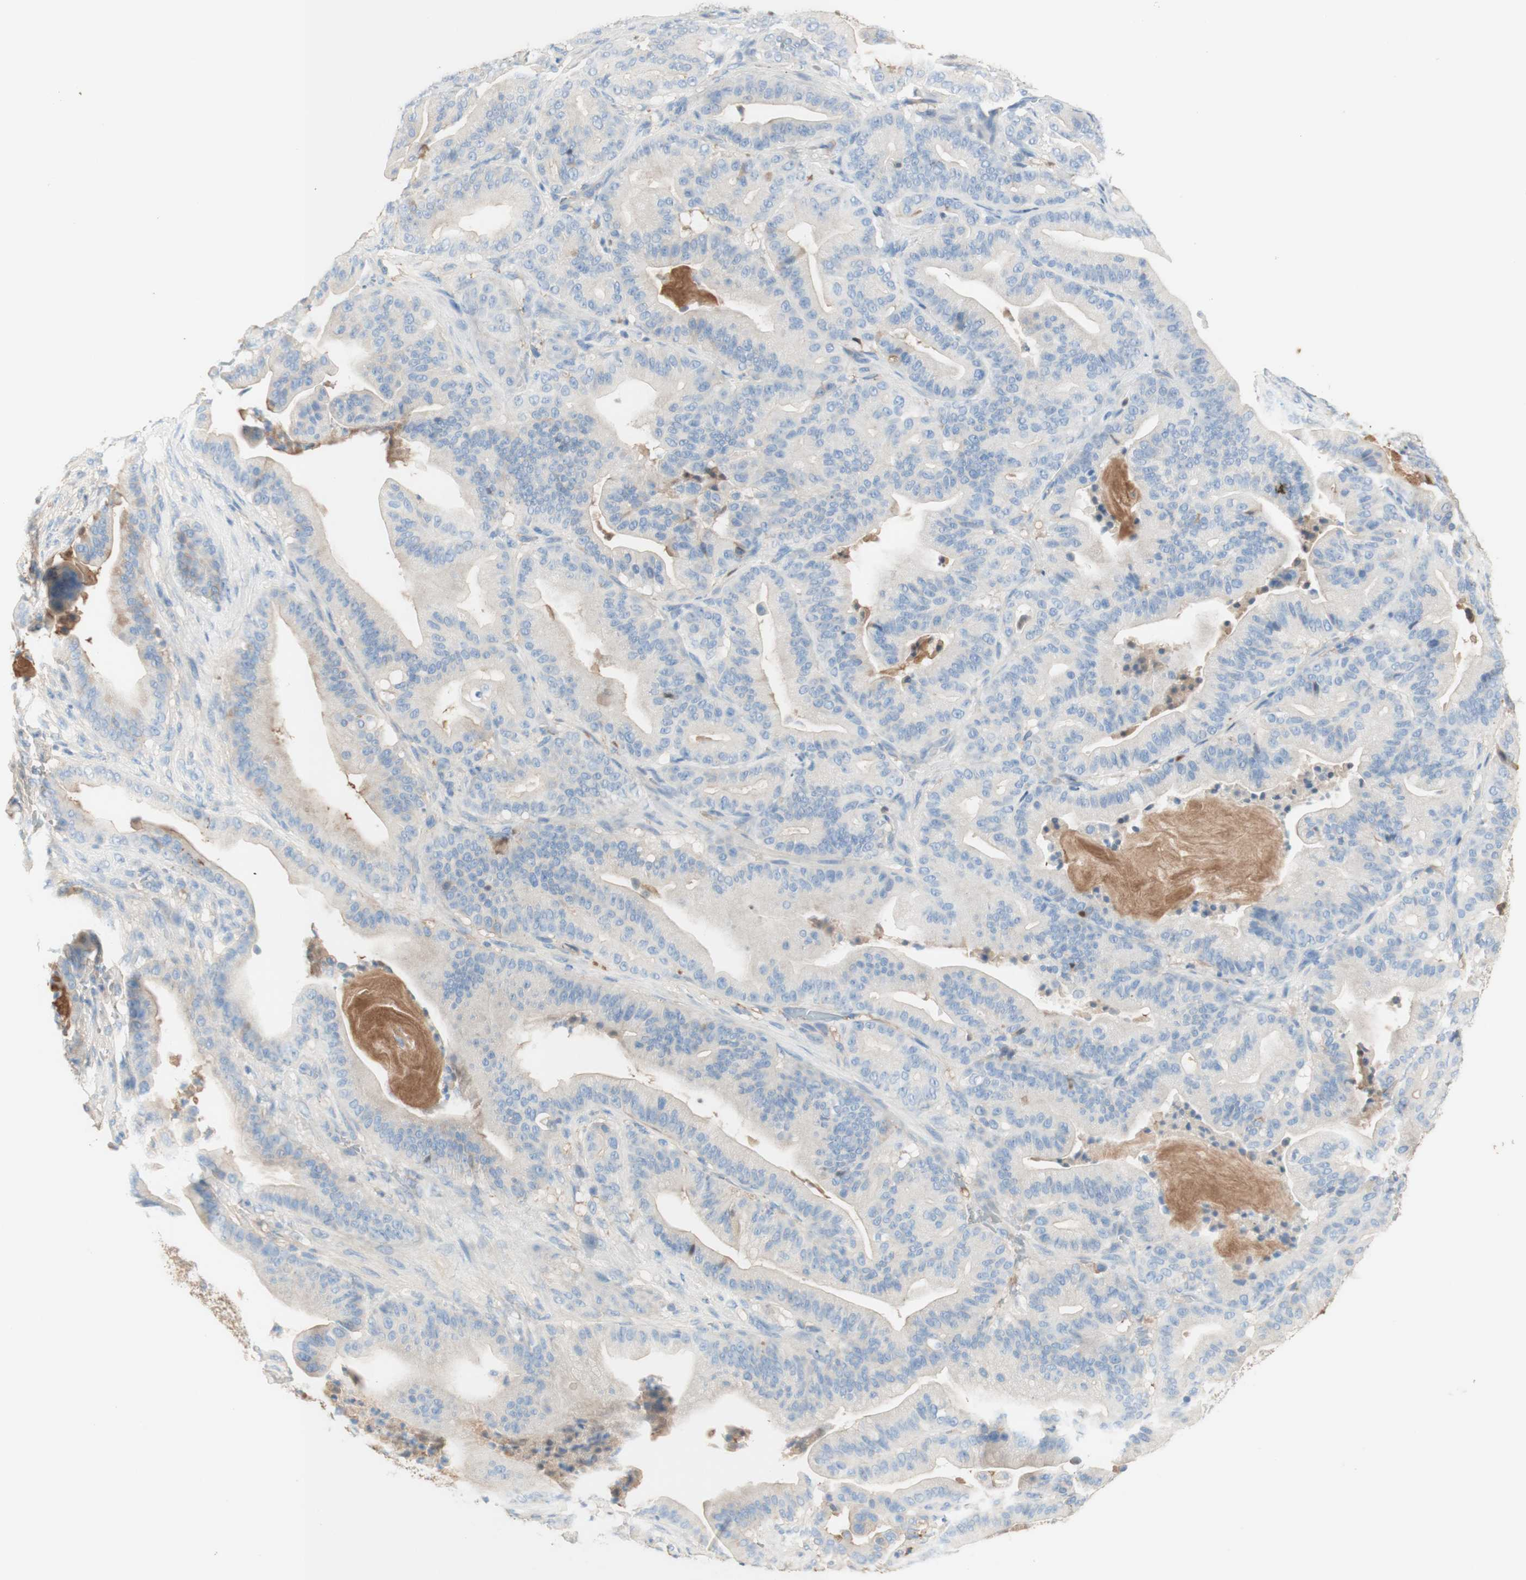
{"staining": {"intensity": "negative", "quantity": "none", "location": "none"}, "tissue": "pancreatic cancer", "cell_type": "Tumor cells", "image_type": "cancer", "snomed": [{"axis": "morphology", "description": "Adenocarcinoma, NOS"}, {"axis": "topography", "description": "Pancreas"}], "caption": "The histopathology image exhibits no staining of tumor cells in pancreatic cancer.", "gene": "KNG1", "patient": {"sex": "male", "age": 63}}